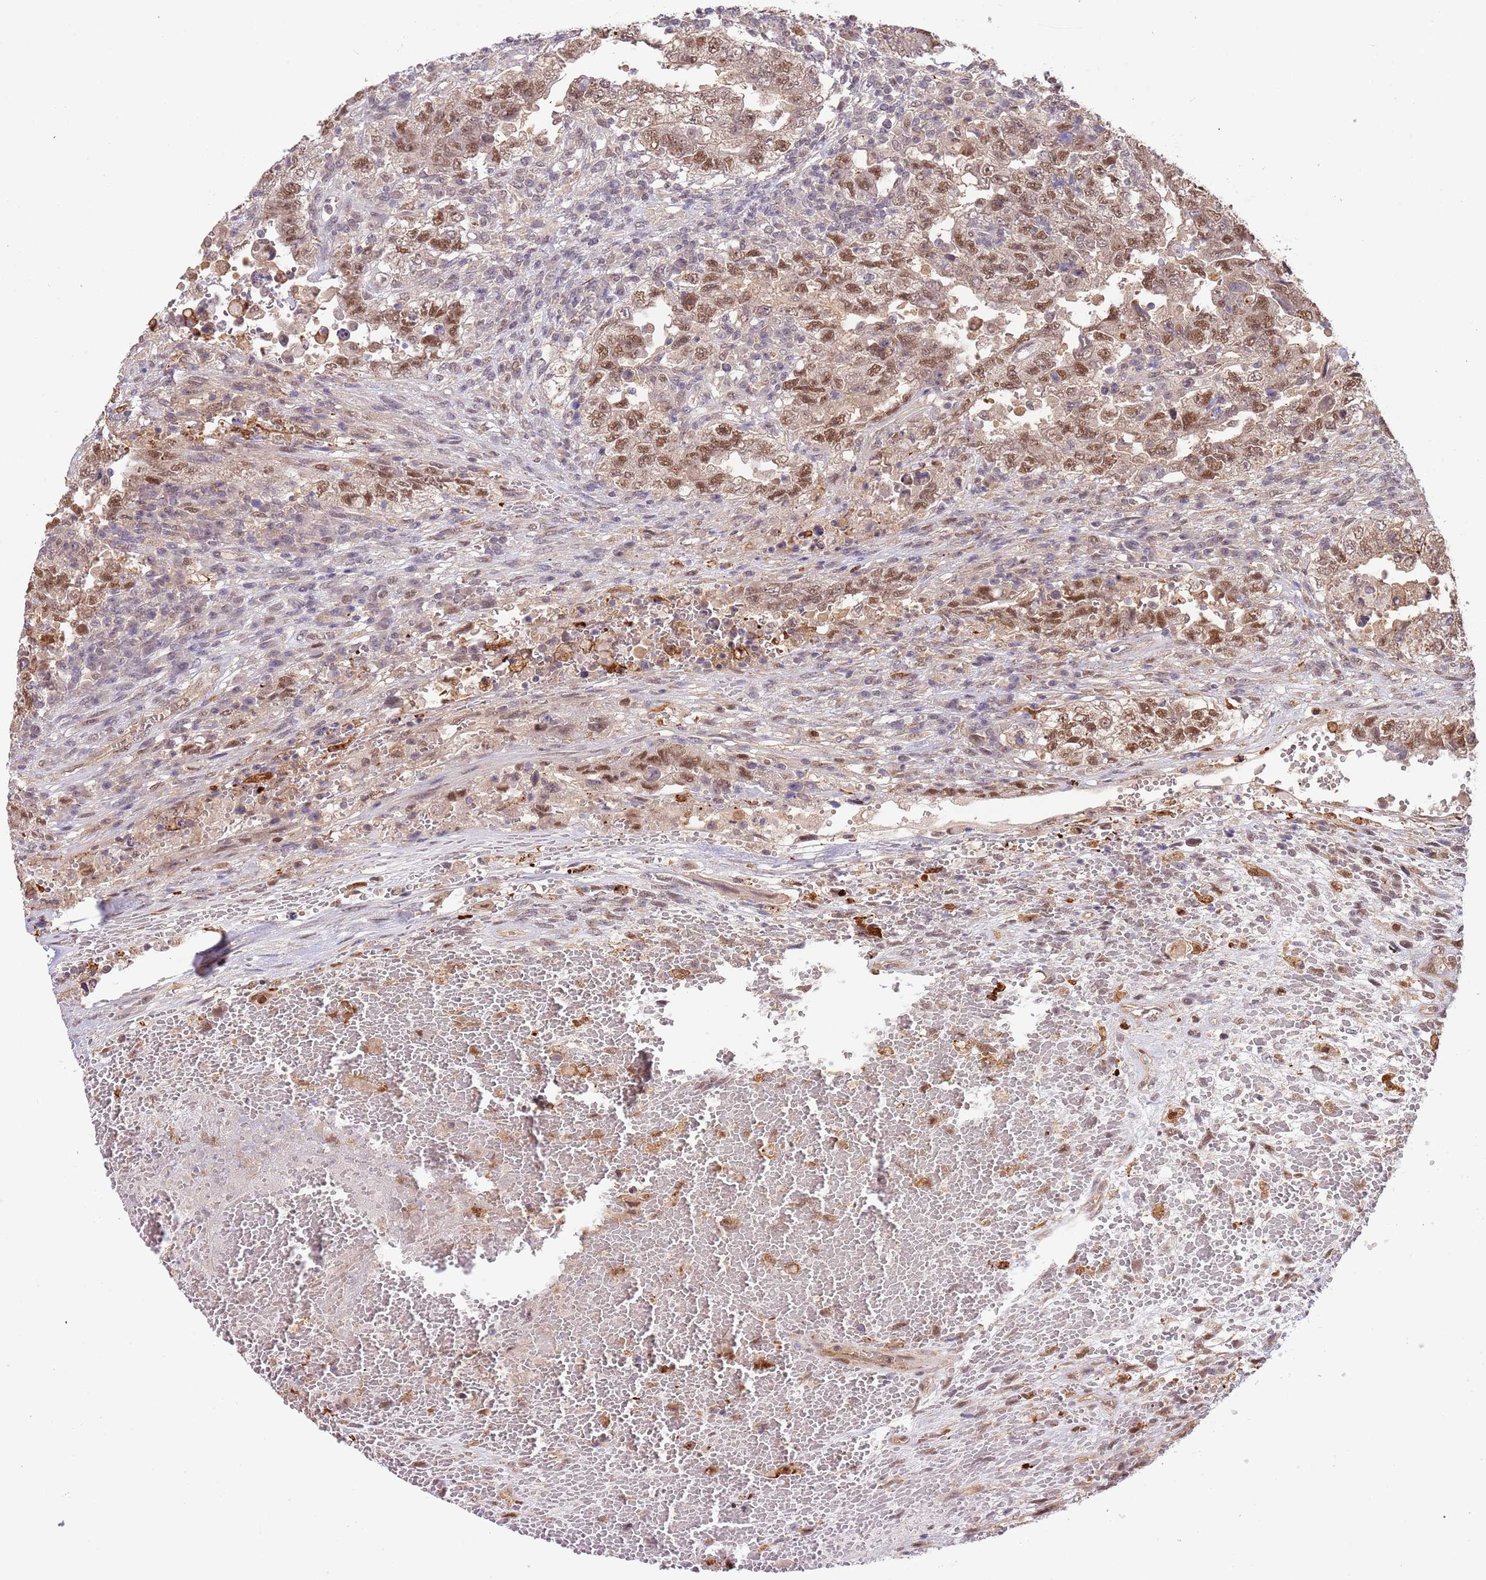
{"staining": {"intensity": "moderate", "quantity": ">75%", "location": "nuclear"}, "tissue": "testis cancer", "cell_type": "Tumor cells", "image_type": "cancer", "snomed": [{"axis": "morphology", "description": "Carcinoma, Embryonal, NOS"}, {"axis": "topography", "description": "Testis"}], "caption": "Testis cancer stained with a protein marker demonstrates moderate staining in tumor cells.", "gene": "PLSCR5", "patient": {"sex": "male", "age": 26}}